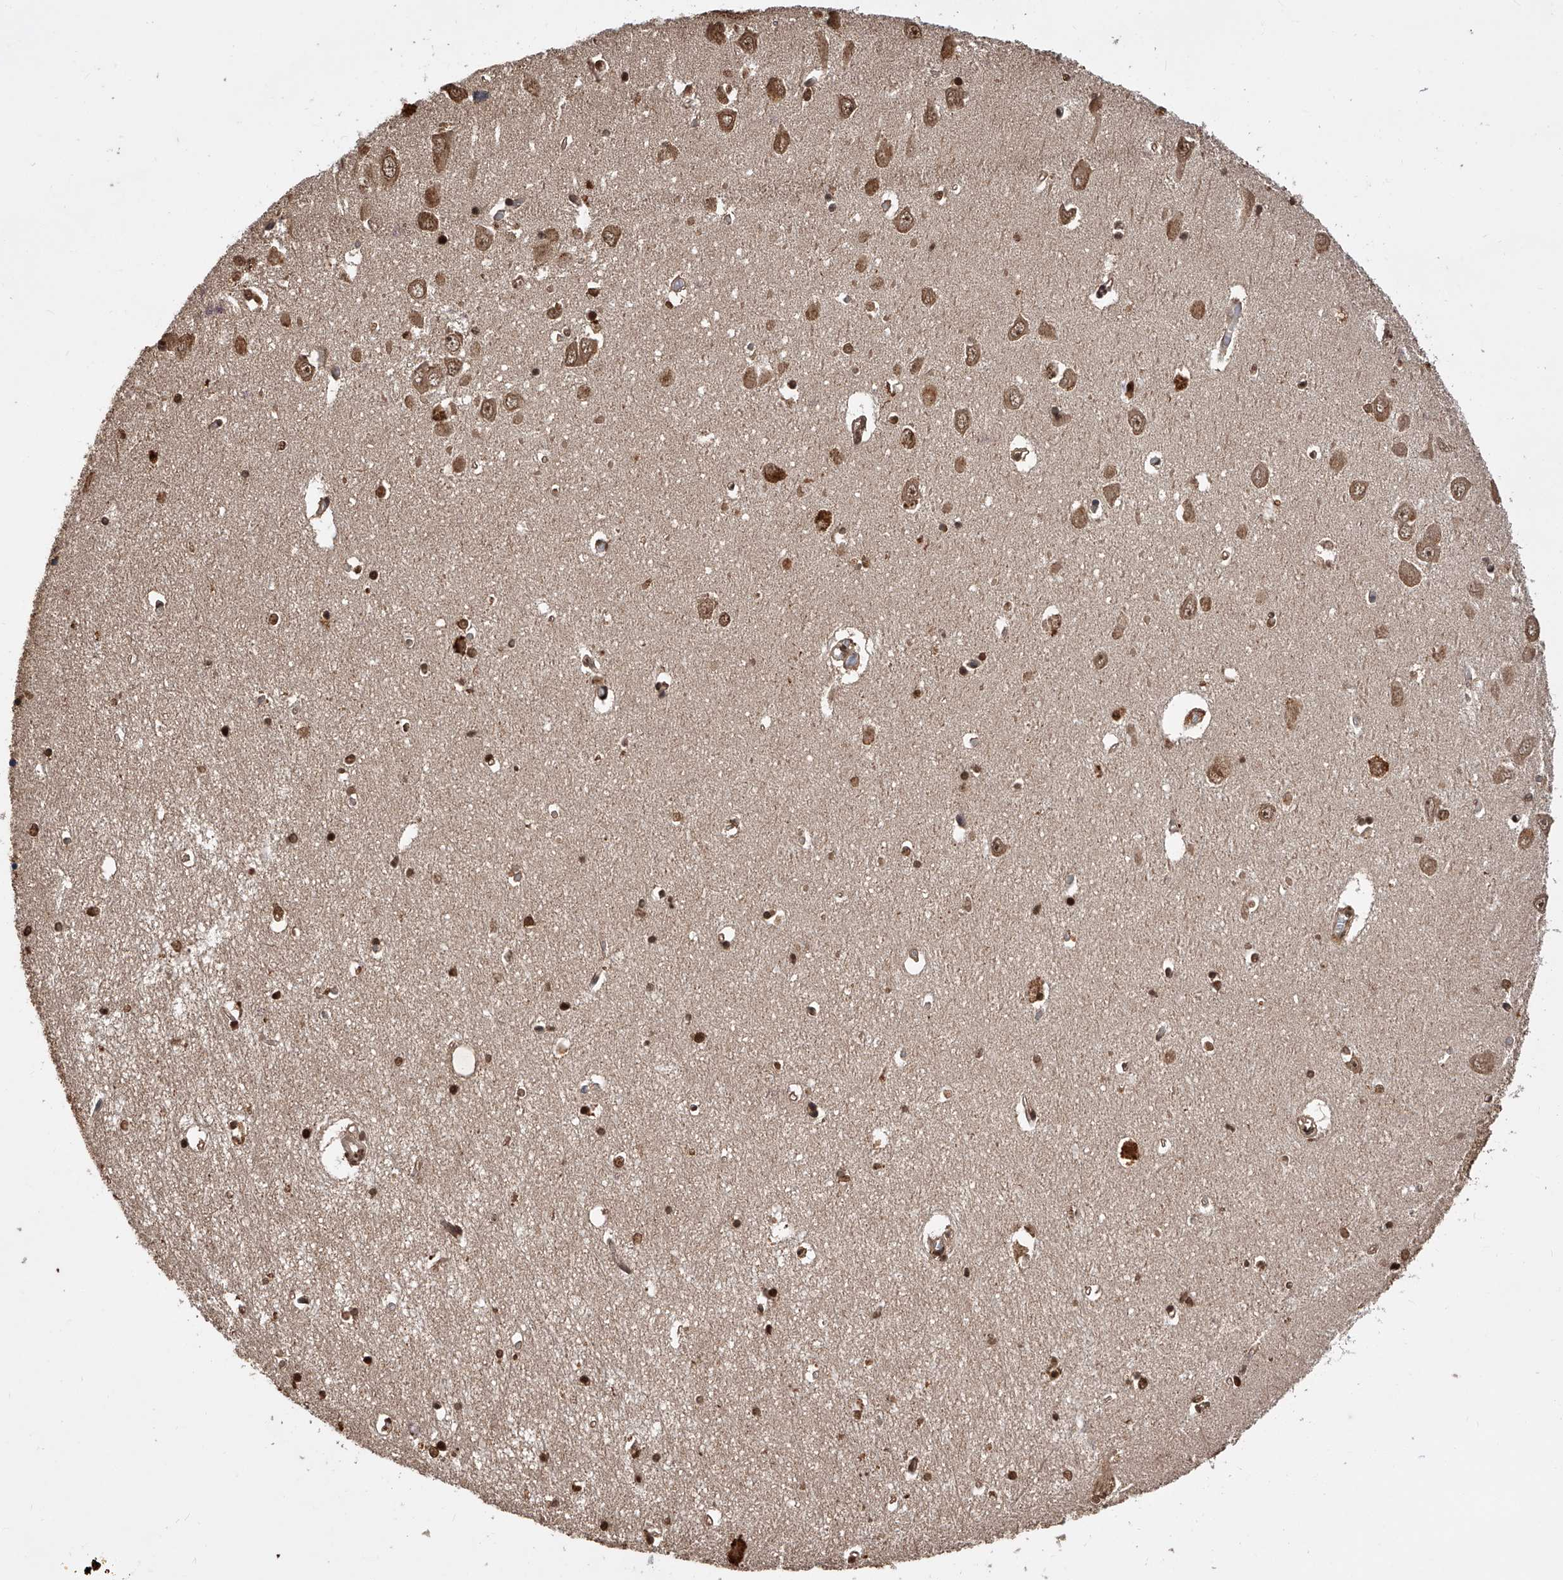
{"staining": {"intensity": "strong", "quantity": "25%-75%", "location": "cytoplasmic/membranous,nuclear"}, "tissue": "hippocampus", "cell_type": "Glial cells", "image_type": "normal", "snomed": [{"axis": "morphology", "description": "Normal tissue, NOS"}, {"axis": "topography", "description": "Hippocampus"}], "caption": "DAB immunohistochemical staining of benign human hippocampus displays strong cytoplasmic/membranous,nuclear protein positivity in approximately 25%-75% of glial cells.", "gene": "GMDS", "patient": {"sex": "male", "age": 70}}